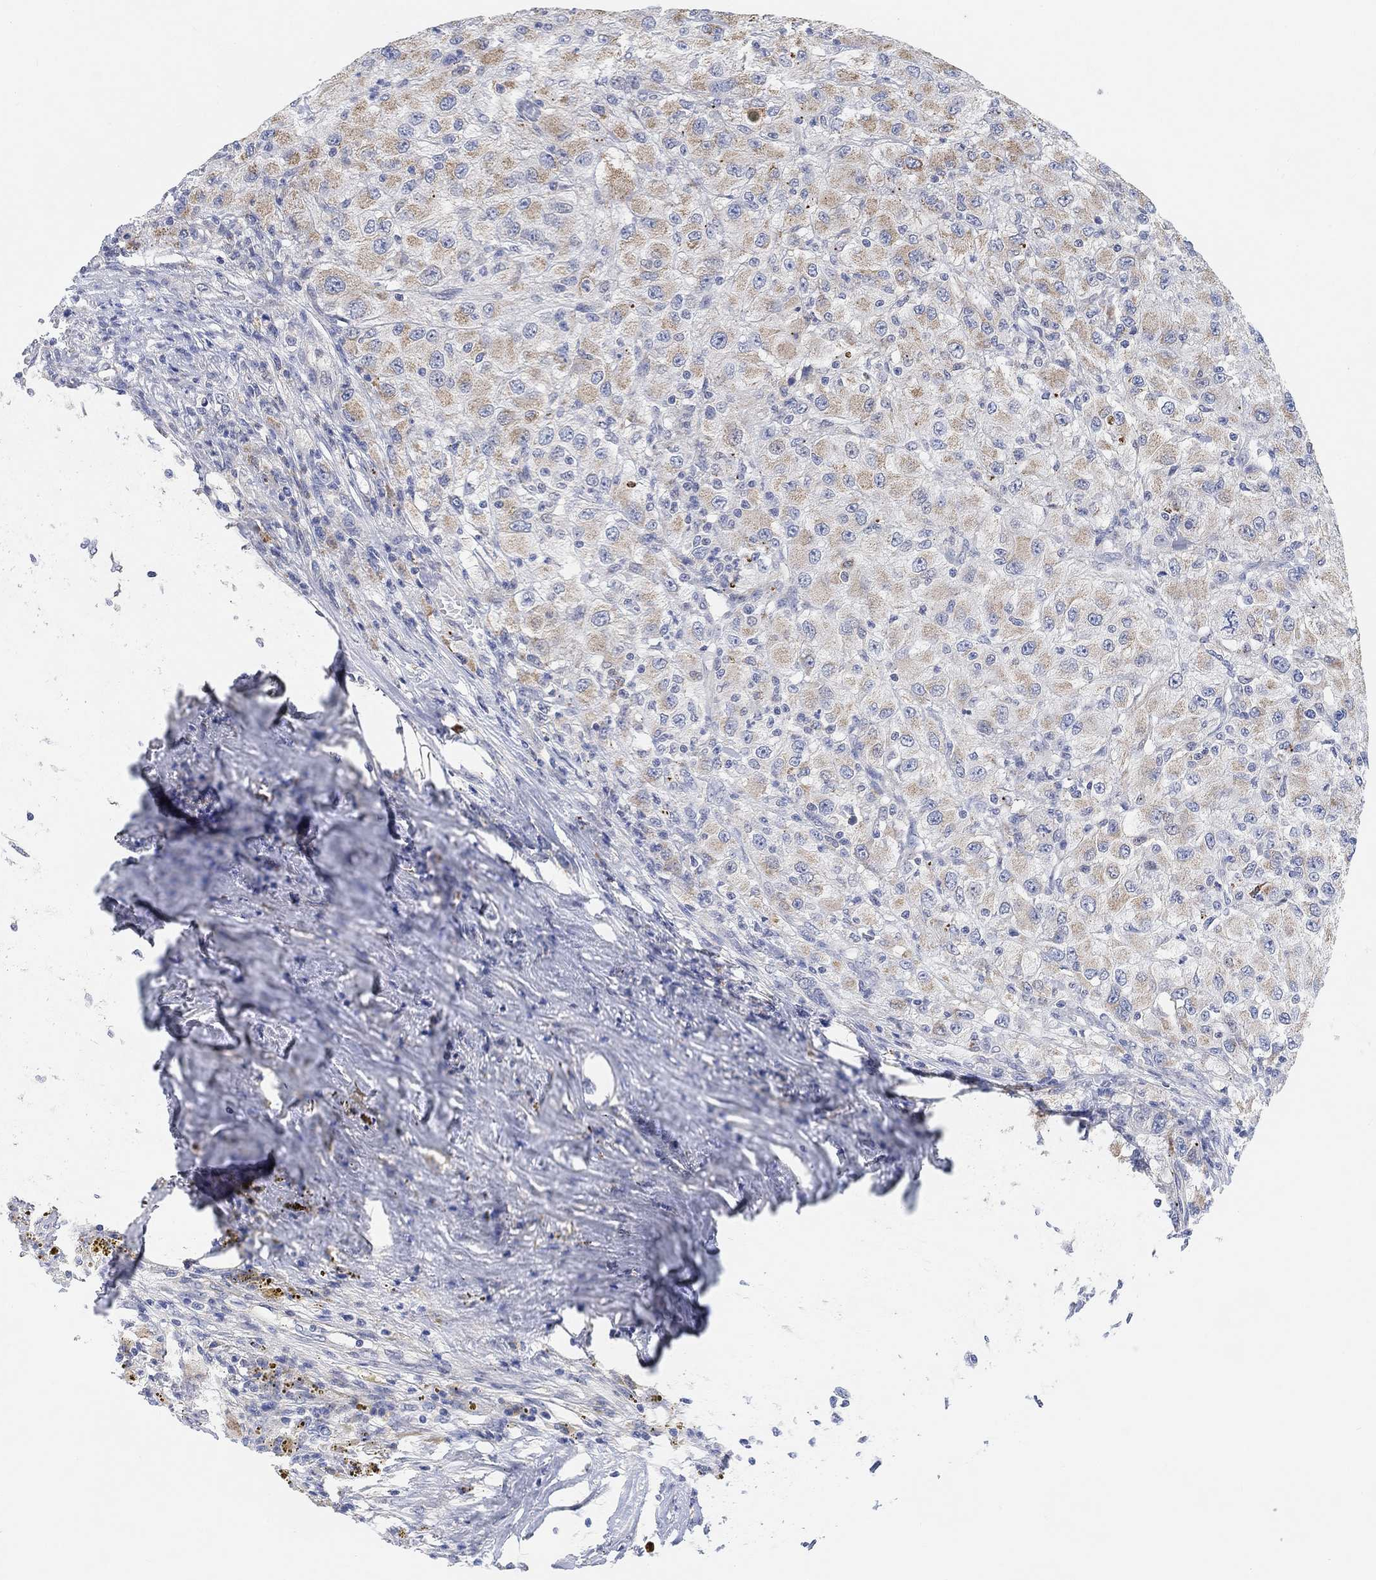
{"staining": {"intensity": "moderate", "quantity": ">75%", "location": "cytoplasmic/membranous"}, "tissue": "renal cancer", "cell_type": "Tumor cells", "image_type": "cancer", "snomed": [{"axis": "morphology", "description": "Adenocarcinoma, NOS"}, {"axis": "topography", "description": "Kidney"}], "caption": "Renal adenocarcinoma stained for a protein shows moderate cytoplasmic/membranous positivity in tumor cells.", "gene": "HCRTR1", "patient": {"sex": "female", "age": 67}}